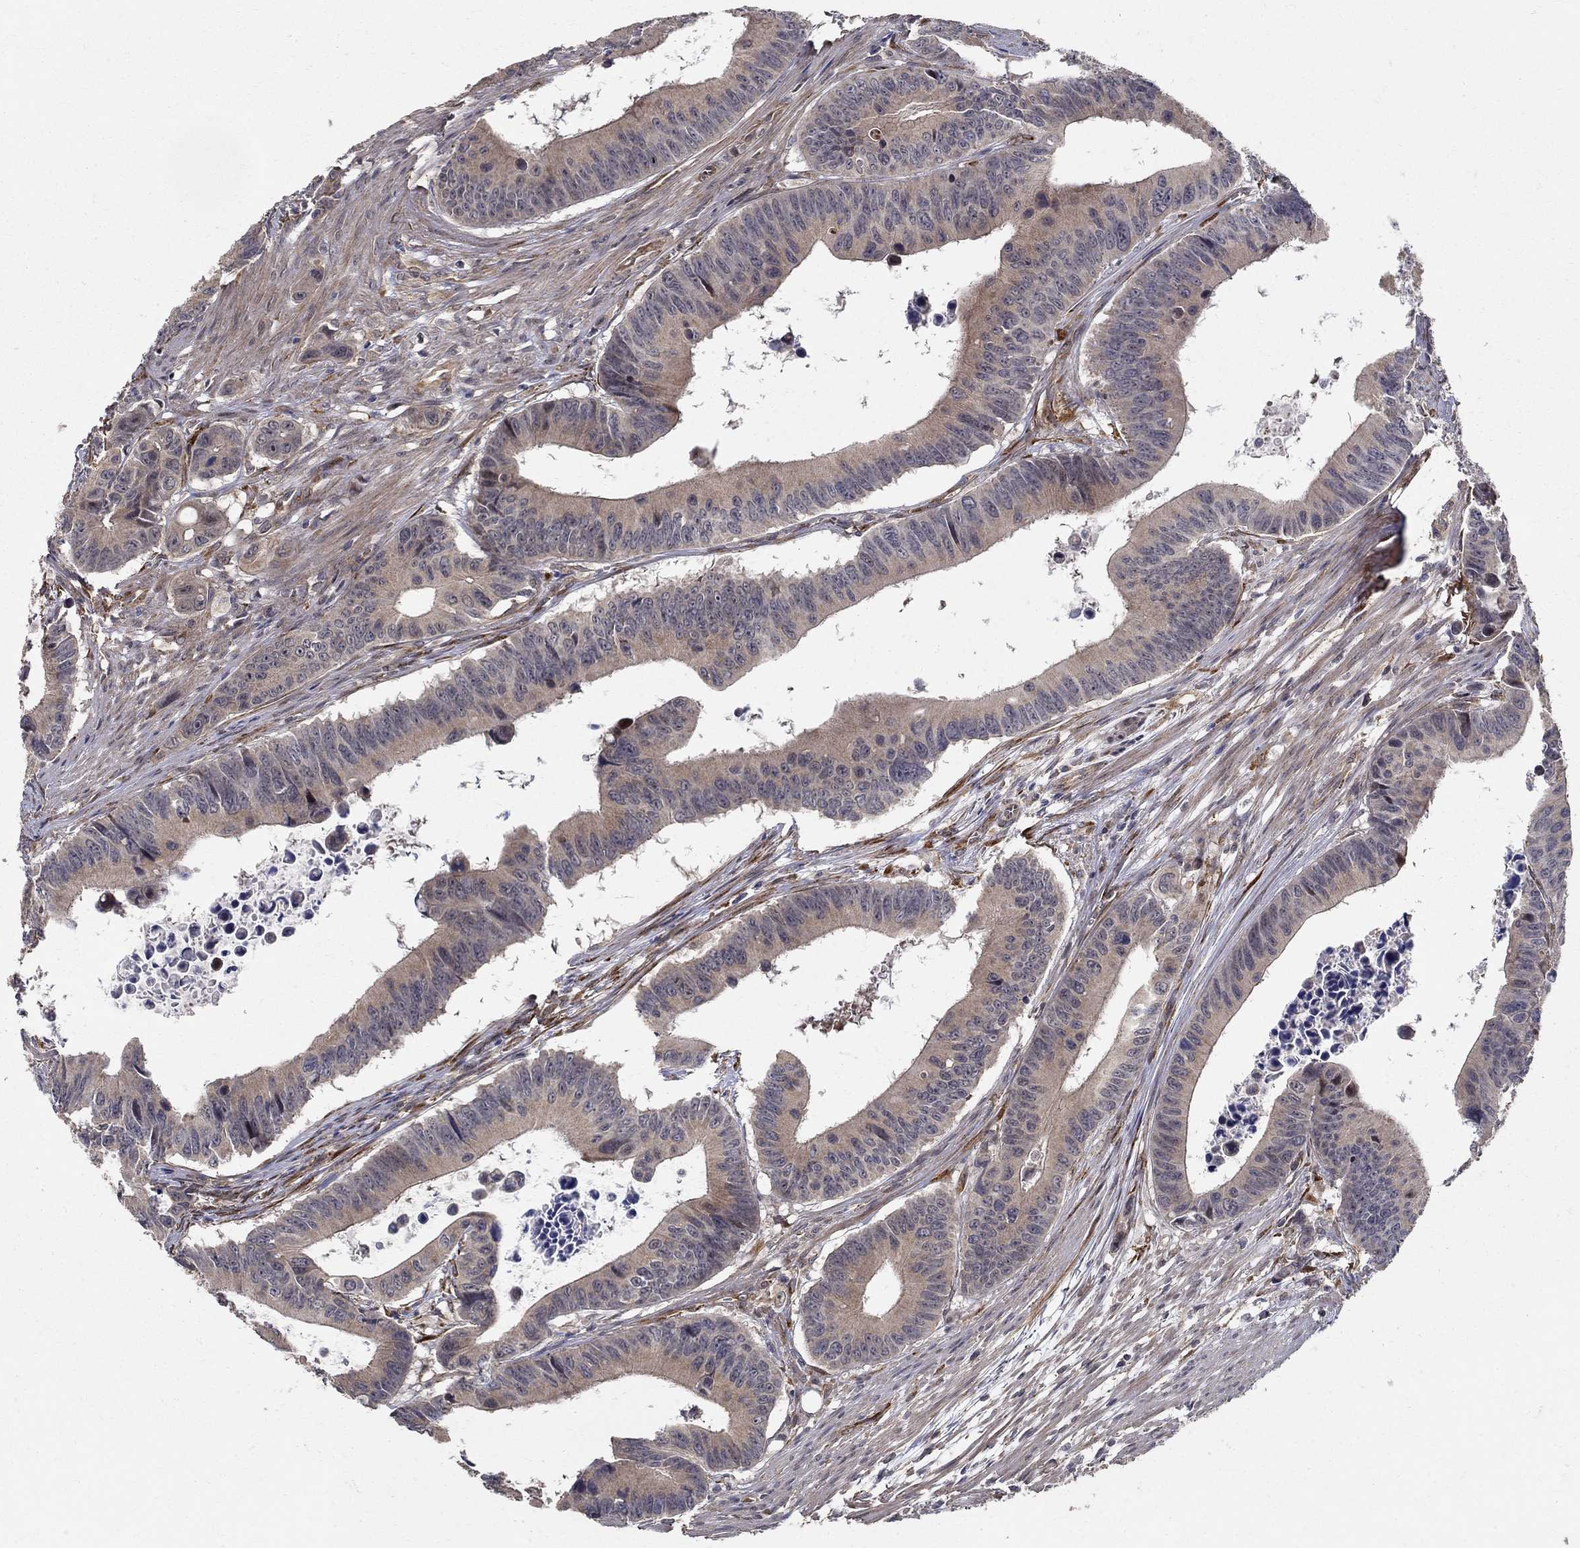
{"staining": {"intensity": "weak", "quantity": "25%-75%", "location": "cytoplasmic/membranous"}, "tissue": "colorectal cancer", "cell_type": "Tumor cells", "image_type": "cancer", "snomed": [{"axis": "morphology", "description": "Adenocarcinoma, NOS"}, {"axis": "topography", "description": "Colon"}], "caption": "Protein analysis of colorectal cancer (adenocarcinoma) tissue exhibits weak cytoplasmic/membranous staining in about 25%-75% of tumor cells.", "gene": "ZNF594", "patient": {"sex": "female", "age": 87}}